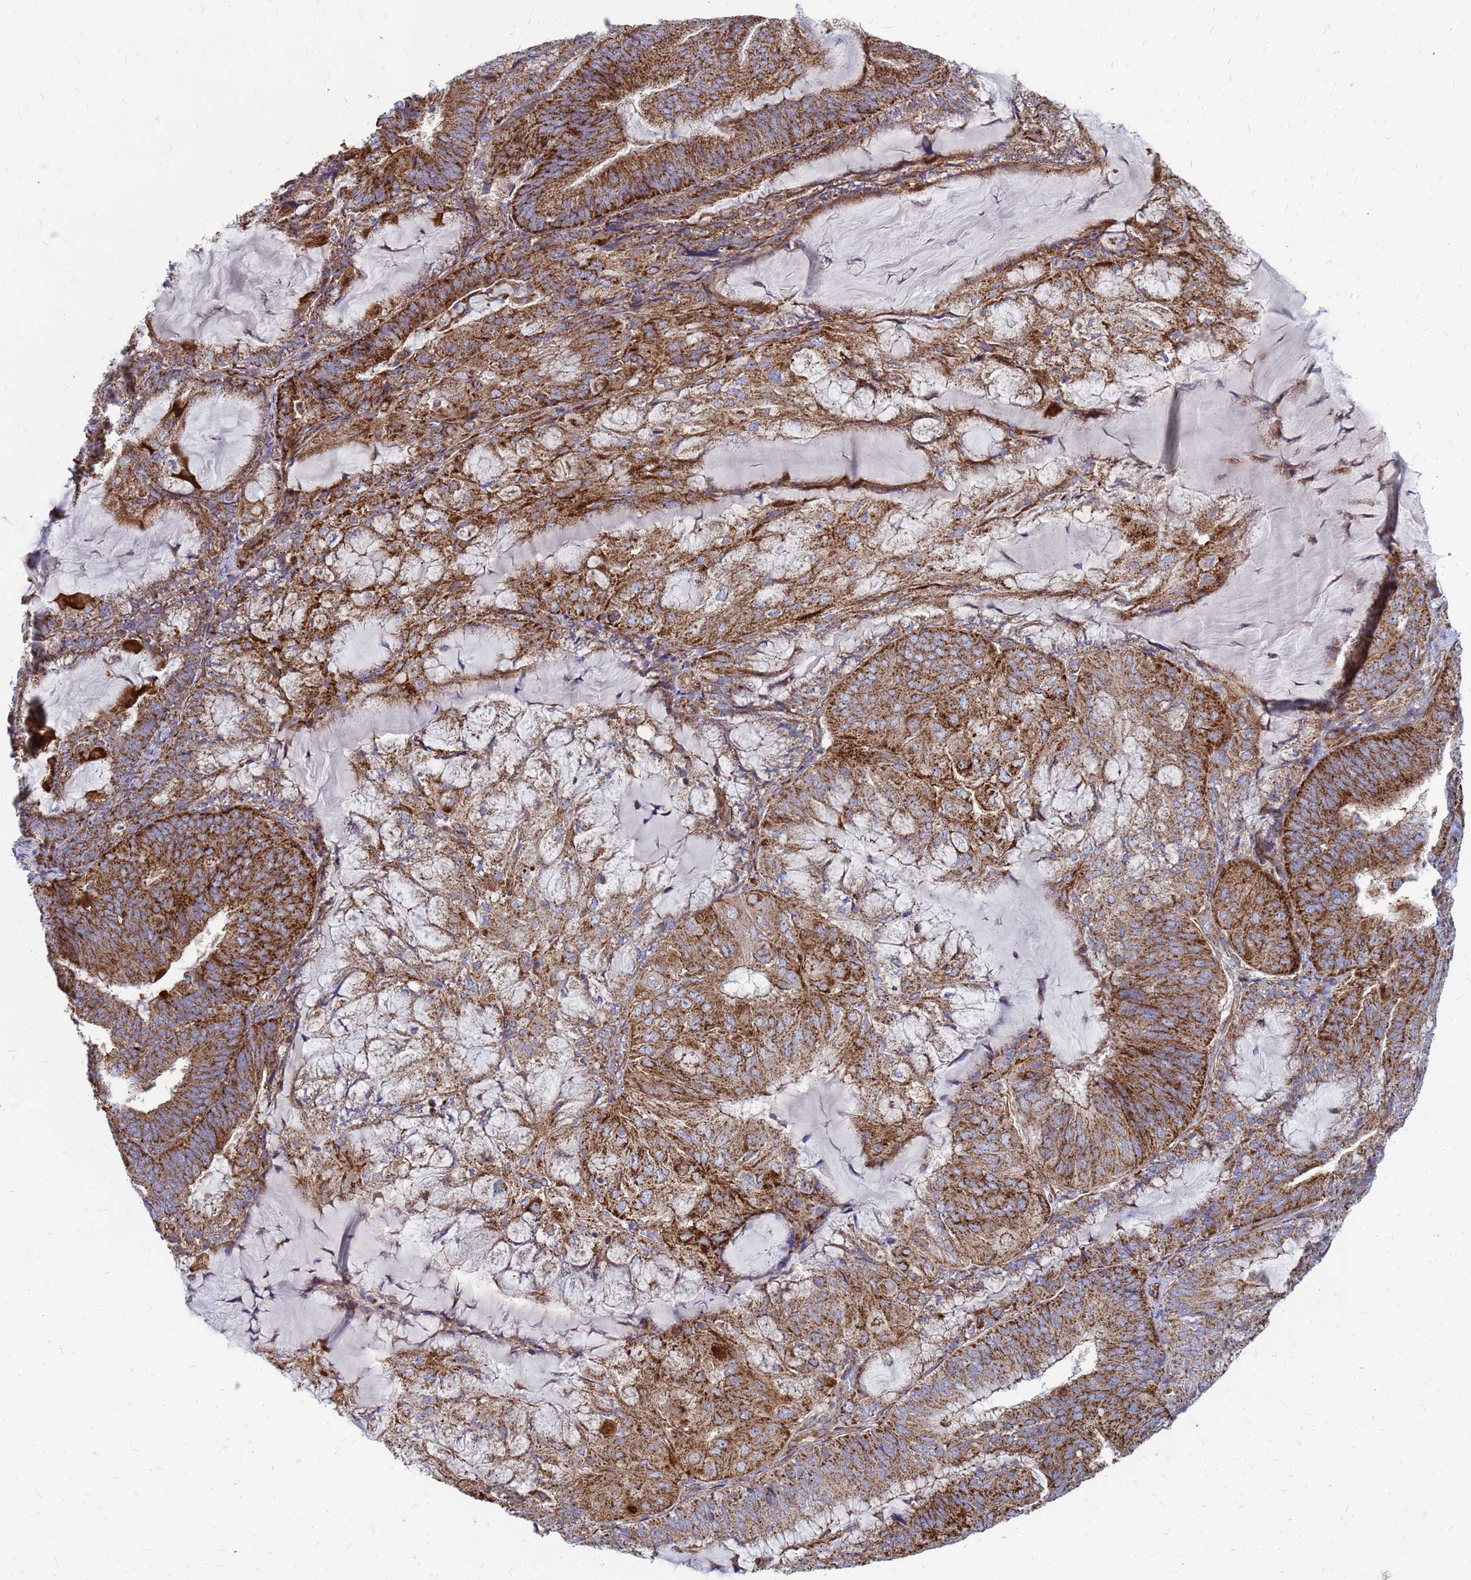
{"staining": {"intensity": "strong", "quantity": ">75%", "location": "cytoplasmic/membranous"}, "tissue": "endometrial cancer", "cell_type": "Tumor cells", "image_type": "cancer", "snomed": [{"axis": "morphology", "description": "Adenocarcinoma, NOS"}, {"axis": "topography", "description": "Endometrium"}], "caption": "This is an image of immunohistochemistry staining of endometrial adenocarcinoma, which shows strong expression in the cytoplasmic/membranous of tumor cells.", "gene": "FSTL4", "patient": {"sex": "female", "age": 81}}